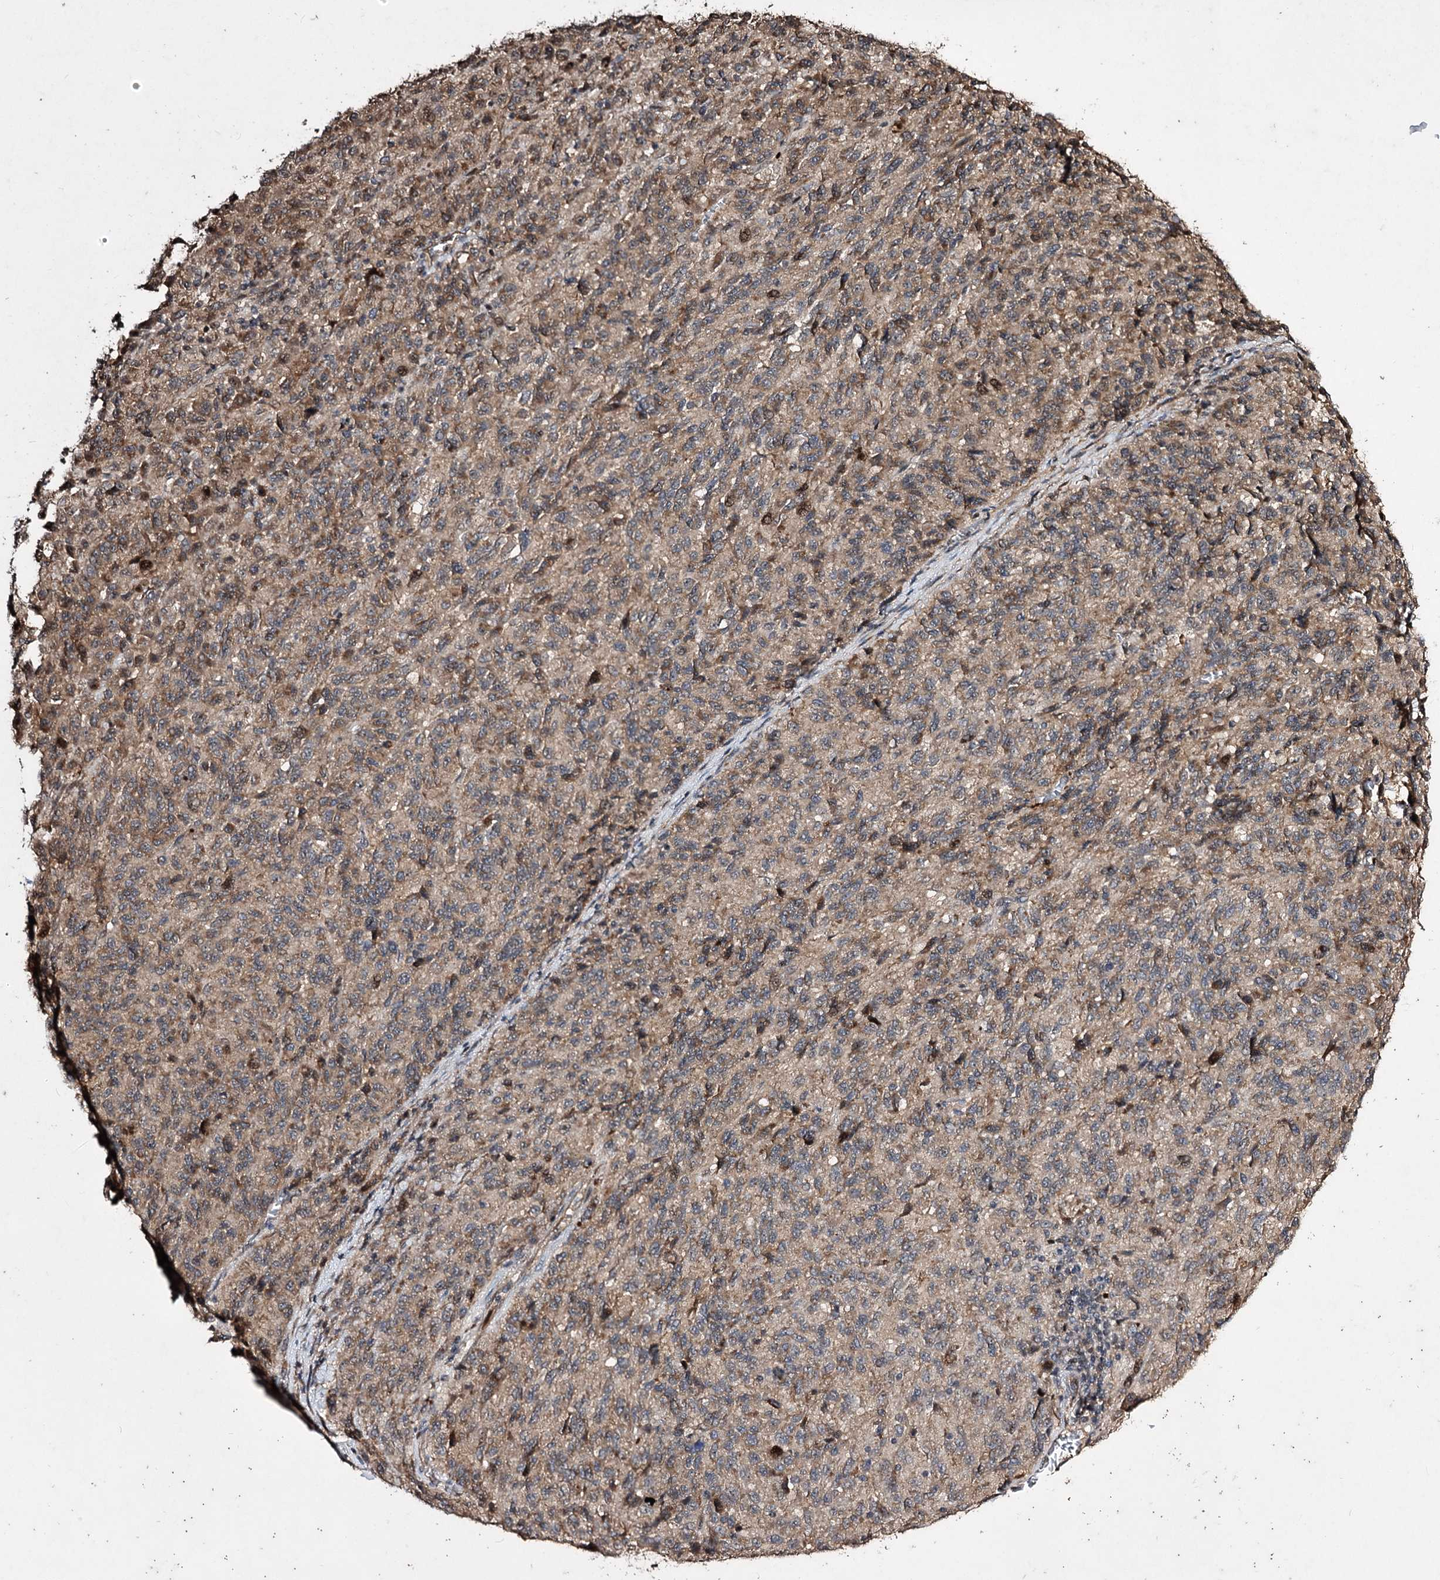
{"staining": {"intensity": "moderate", "quantity": ">75%", "location": "cytoplasmic/membranous"}, "tissue": "melanoma", "cell_type": "Tumor cells", "image_type": "cancer", "snomed": [{"axis": "morphology", "description": "Malignant melanoma, Metastatic site"}, {"axis": "topography", "description": "Lung"}], "caption": "The photomicrograph displays a brown stain indicating the presence of a protein in the cytoplasmic/membranous of tumor cells in malignant melanoma (metastatic site).", "gene": "CPNE8", "patient": {"sex": "male", "age": 64}}